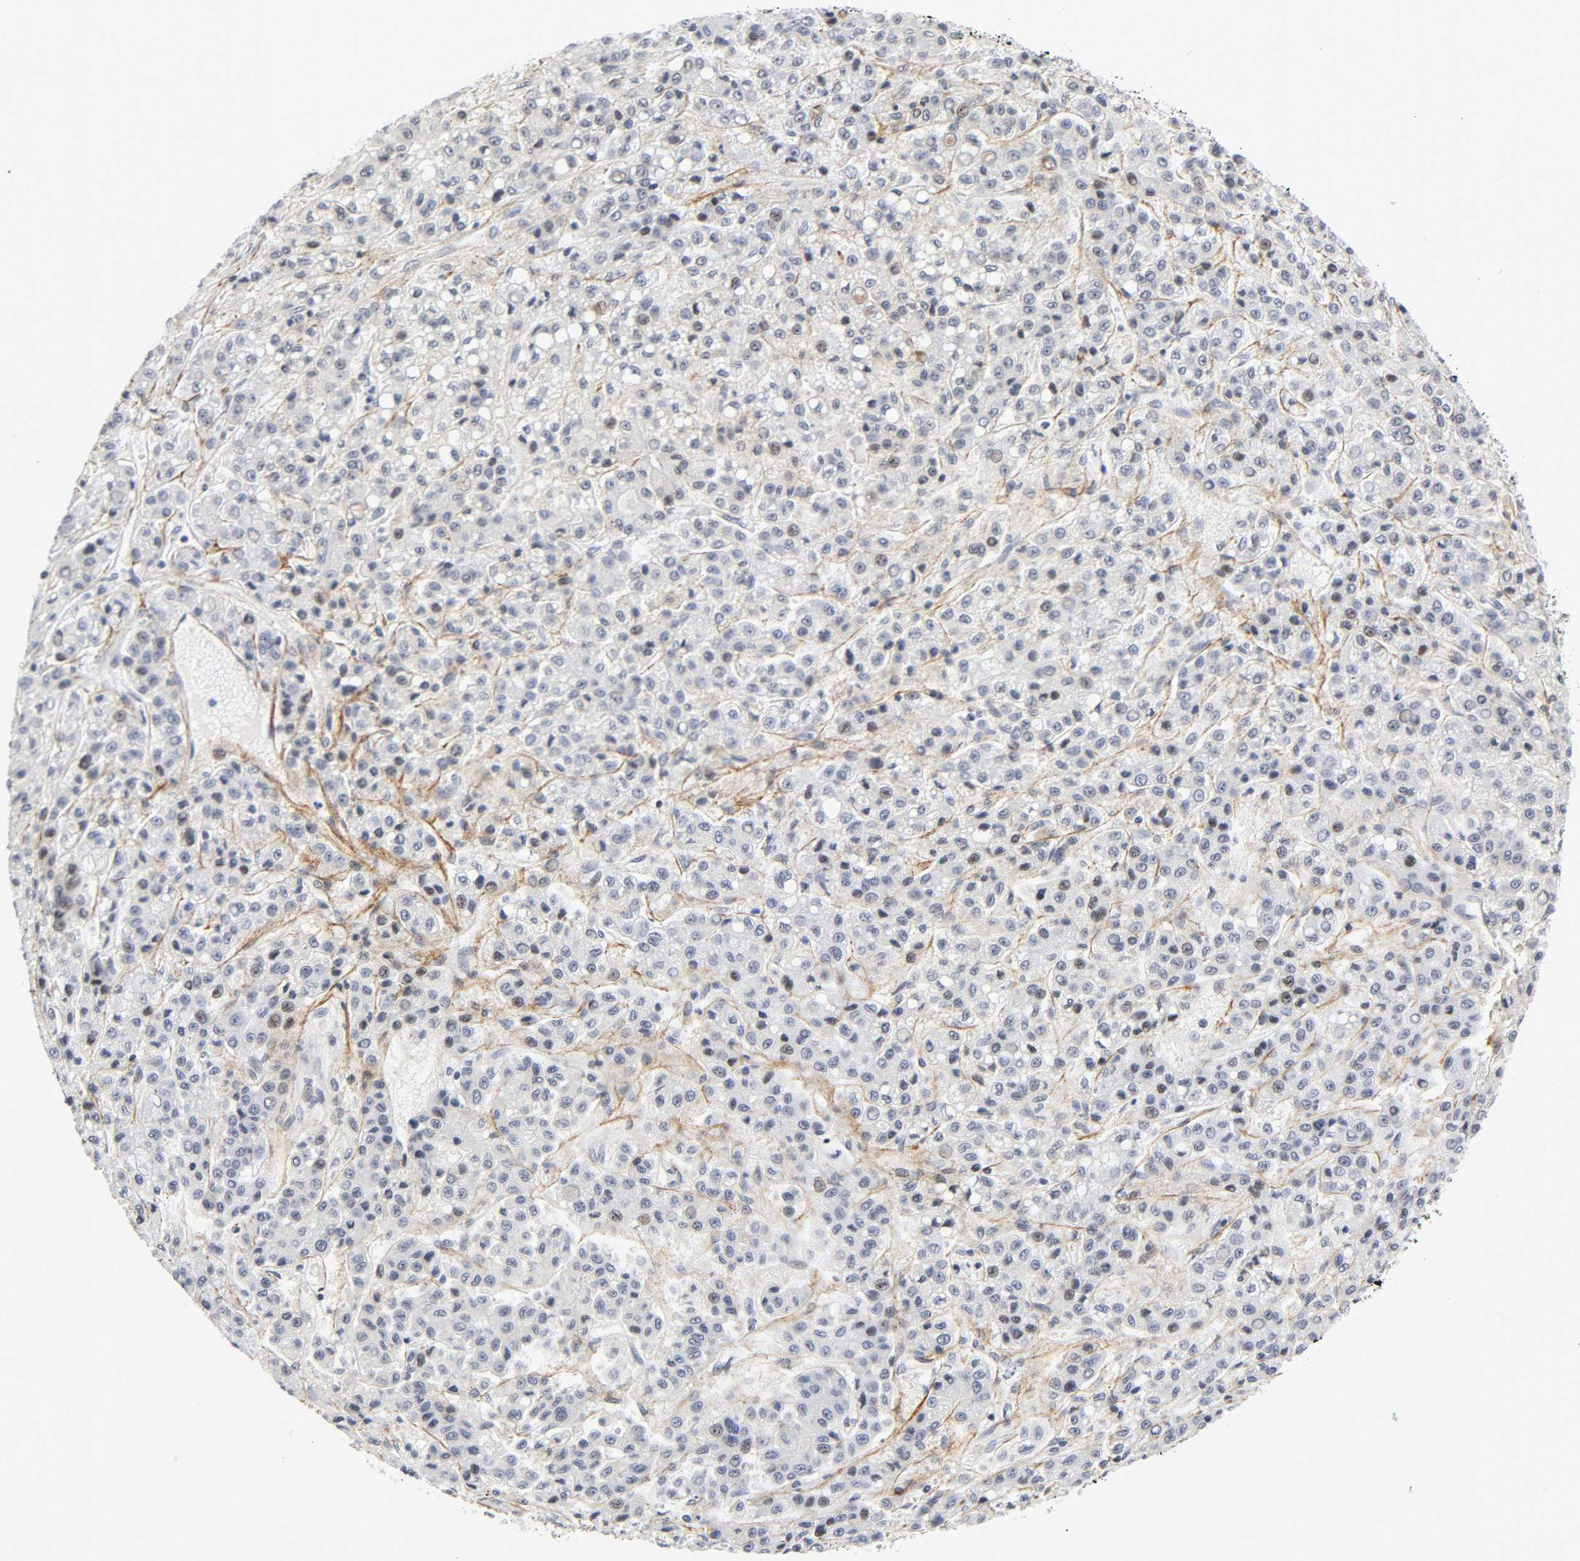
{"staining": {"intensity": "negative", "quantity": "none", "location": "none"}, "tissue": "liver cancer", "cell_type": "Tumor cells", "image_type": "cancer", "snomed": [{"axis": "morphology", "description": "Carcinoma, Hepatocellular, NOS"}, {"axis": "topography", "description": "Liver"}], "caption": "A high-resolution micrograph shows immunohistochemistry (IHC) staining of liver hepatocellular carcinoma, which demonstrates no significant staining in tumor cells.", "gene": "DIDO1", "patient": {"sex": "male", "age": 70}}